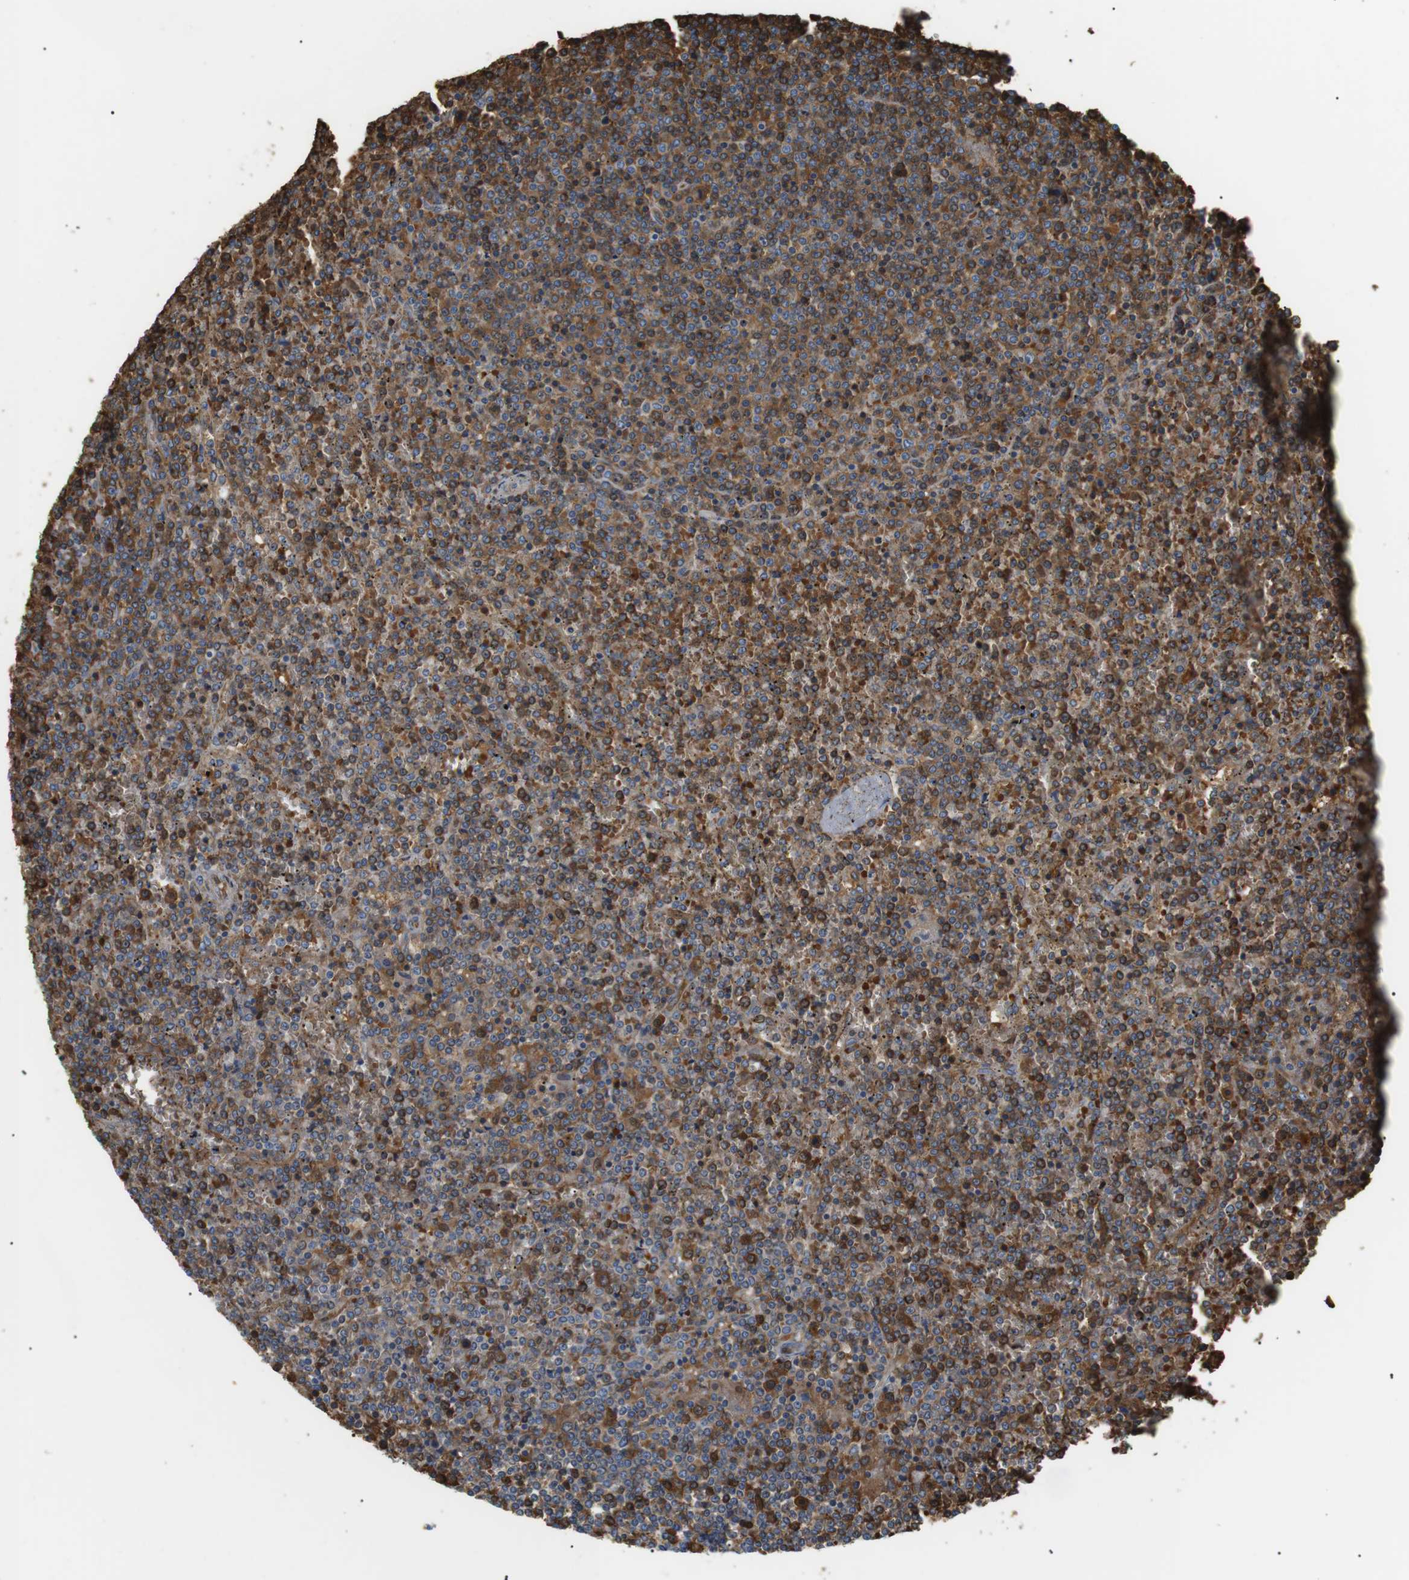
{"staining": {"intensity": "moderate", "quantity": "25%-75%", "location": "cytoplasmic/membranous"}, "tissue": "lymphoma", "cell_type": "Tumor cells", "image_type": "cancer", "snomed": [{"axis": "morphology", "description": "Malignant lymphoma, non-Hodgkin's type, Low grade"}, {"axis": "topography", "description": "Spleen"}], "caption": "A histopathology image of low-grade malignant lymphoma, non-Hodgkin's type stained for a protein displays moderate cytoplasmic/membranous brown staining in tumor cells.", "gene": "ADCY10", "patient": {"sex": "female", "age": 19}}